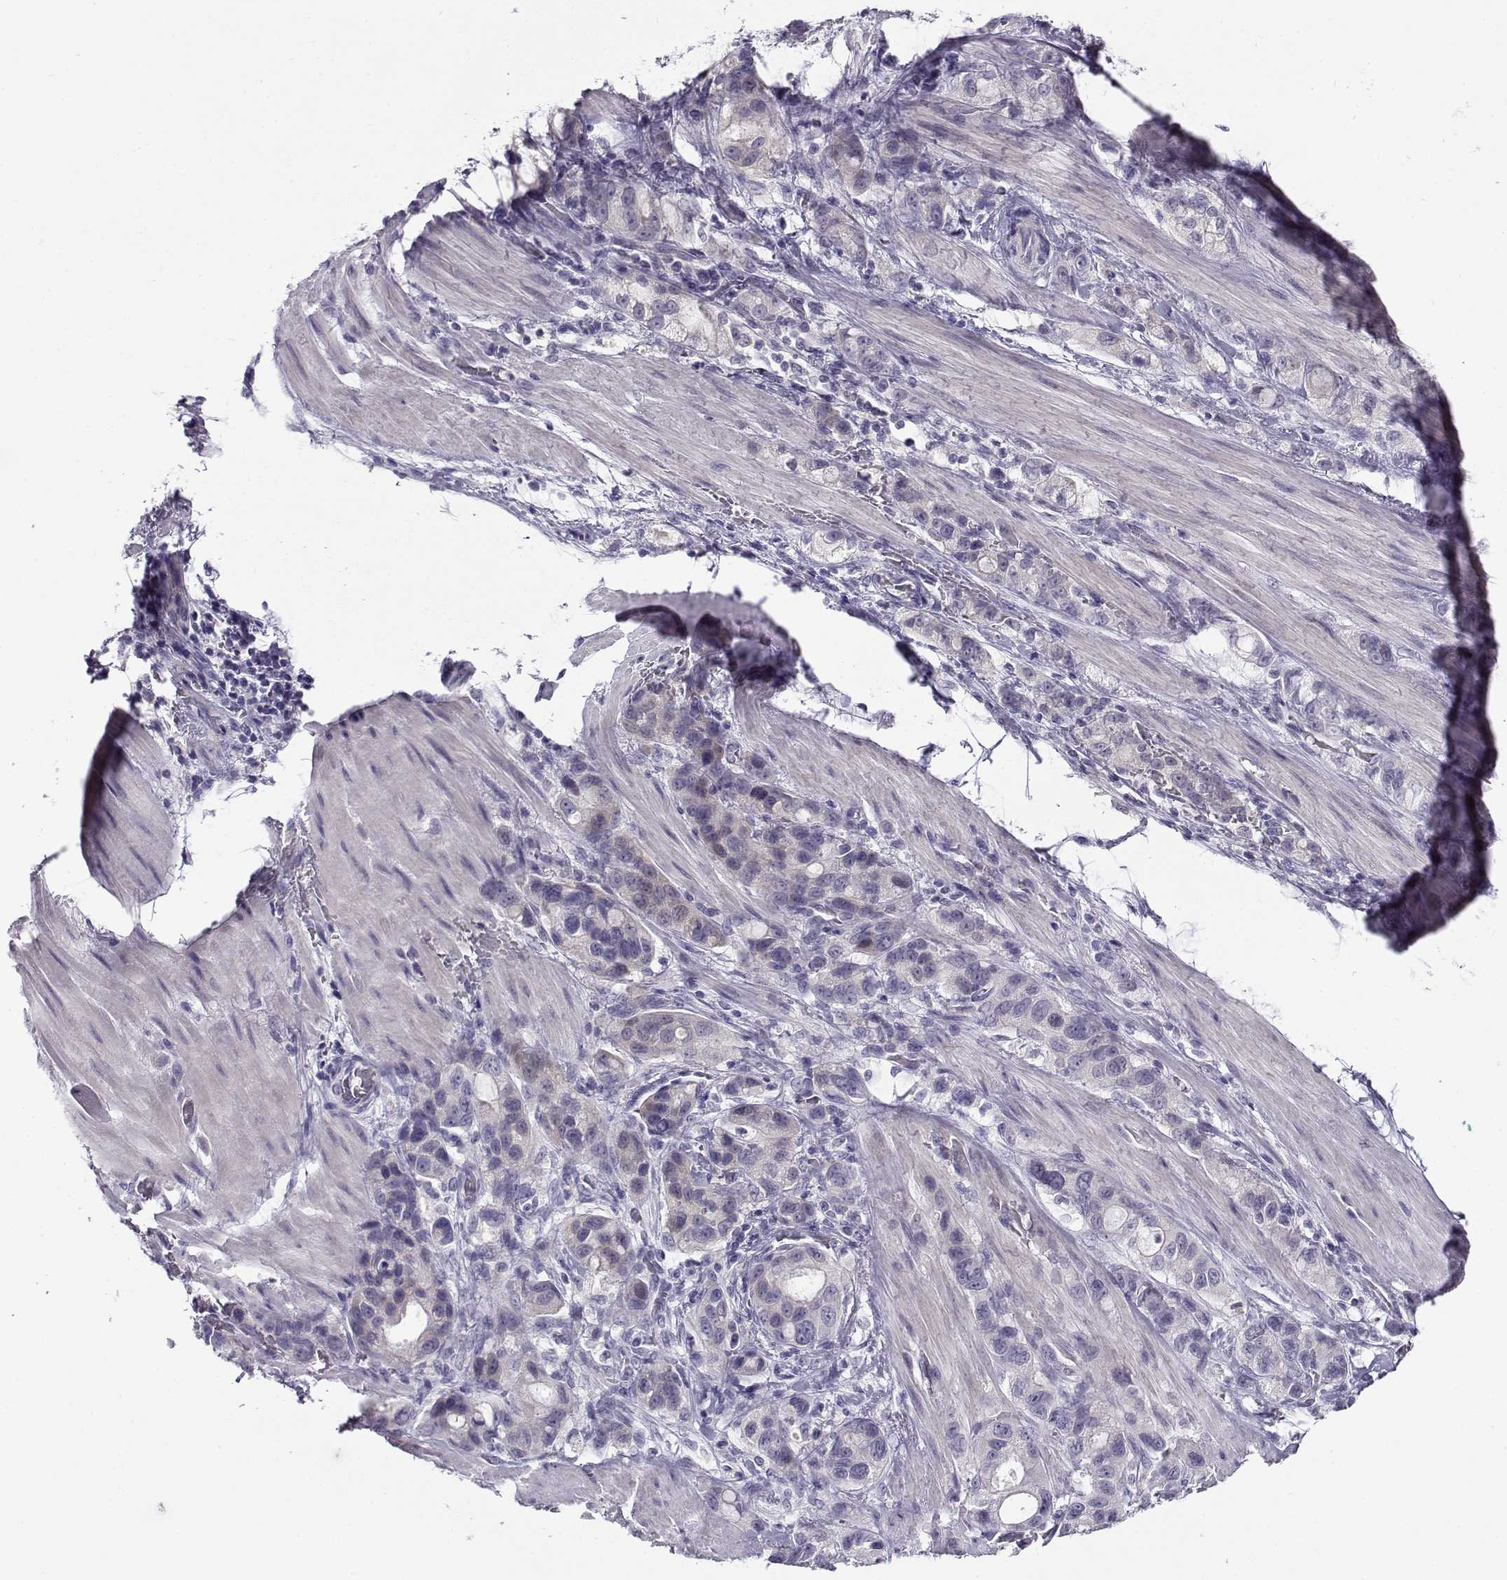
{"staining": {"intensity": "negative", "quantity": "none", "location": "none"}, "tissue": "stomach cancer", "cell_type": "Tumor cells", "image_type": "cancer", "snomed": [{"axis": "morphology", "description": "Adenocarcinoma, NOS"}, {"axis": "topography", "description": "Stomach"}], "caption": "High magnification brightfield microscopy of stomach cancer stained with DAB (3,3'-diaminobenzidine) (brown) and counterstained with hematoxylin (blue): tumor cells show no significant positivity.", "gene": "FEZF1", "patient": {"sex": "male", "age": 63}}